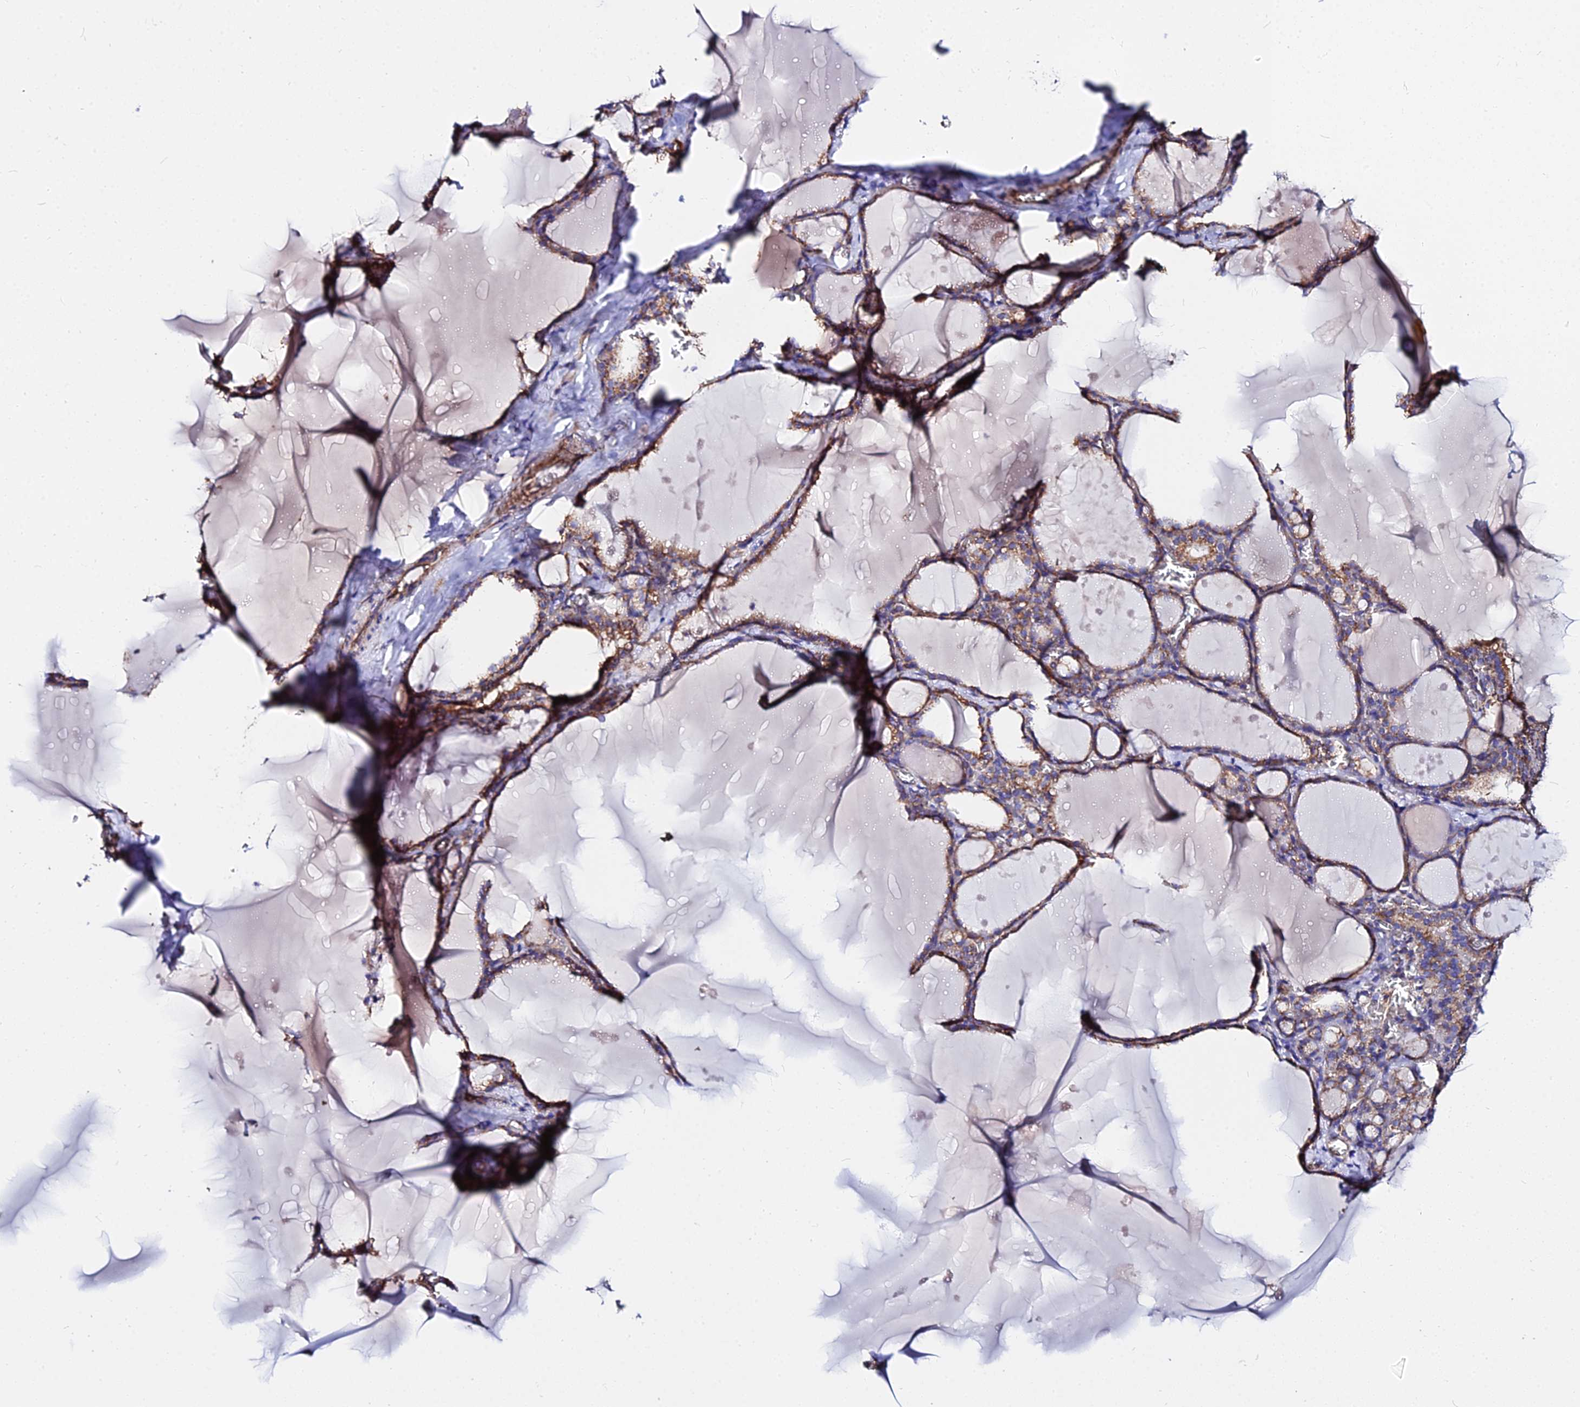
{"staining": {"intensity": "moderate", "quantity": ">75%", "location": "cytoplasmic/membranous"}, "tissue": "thyroid gland", "cell_type": "Glandular cells", "image_type": "normal", "snomed": [{"axis": "morphology", "description": "Normal tissue, NOS"}, {"axis": "topography", "description": "Thyroid gland"}], "caption": "Thyroid gland stained with a brown dye displays moderate cytoplasmic/membranous positive expression in about >75% of glandular cells.", "gene": "ZNF573", "patient": {"sex": "male", "age": 56}}